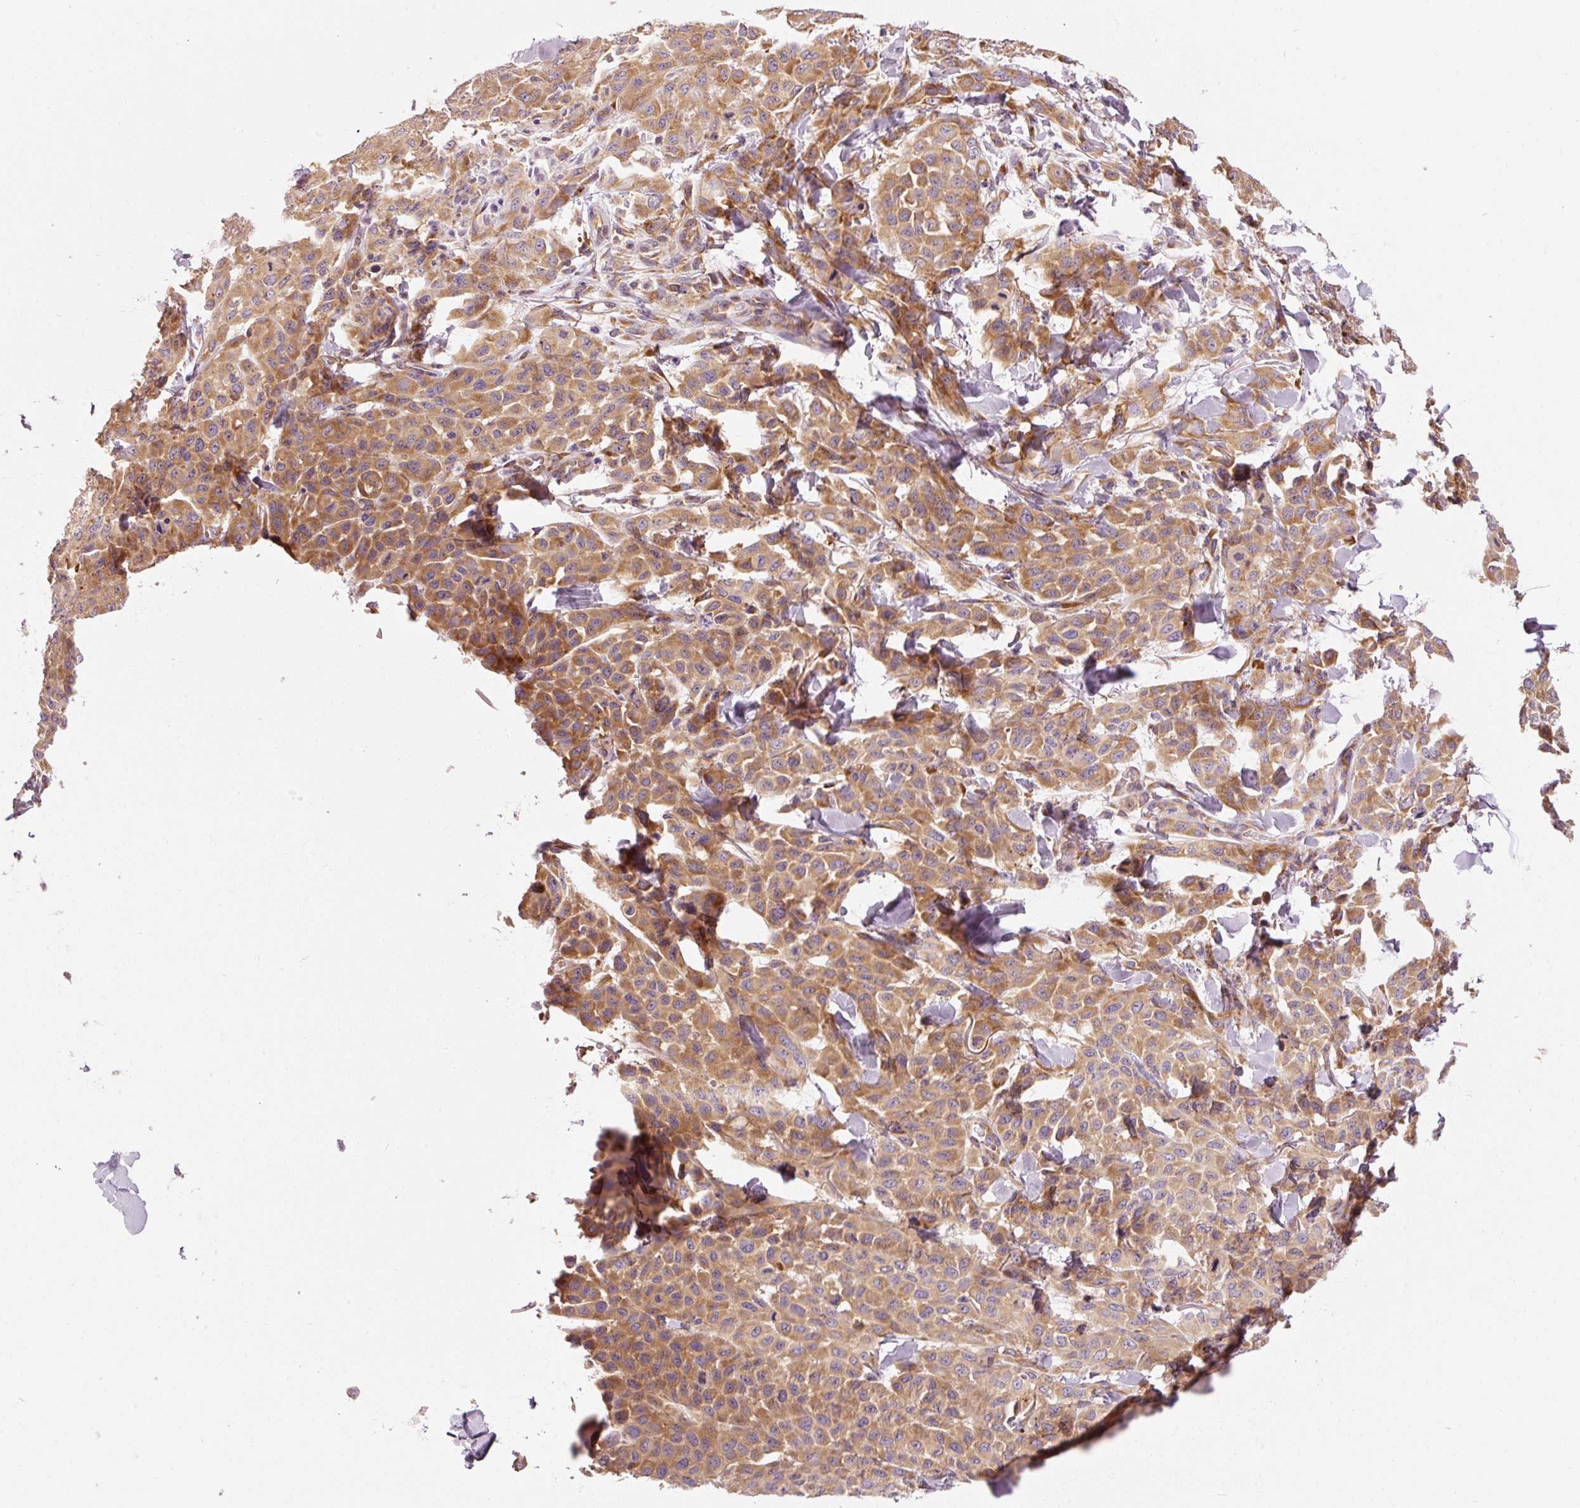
{"staining": {"intensity": "moderate", "quantity": ">75%", "location": "cytoplasmic/membranous"}, "tissue": "melanoma", "cell_type": "Tumor cells", "image_type": "cancer", "snomed": [{"axis": "morphology", "description": "Malignant melanoma, Metastatic site"}, {"axis": "topography", "description": "Skin"}], "caption": "Immunohistochemistry (IHC) staining of melanoma, which demonstrates medium levels of moderate cytoplasmic/membranous expression in about >75% of tumor cells indicating moderate cytoplasmic/membranous protein staining. The staining was performed using DAB (3,3'-diaminobenzidine) (brown) for protein detection and nuclei were counterstained in hematoxylin (blue).", "gene": "RPL10A", "patient": {"sex": "female", "age": 81}}